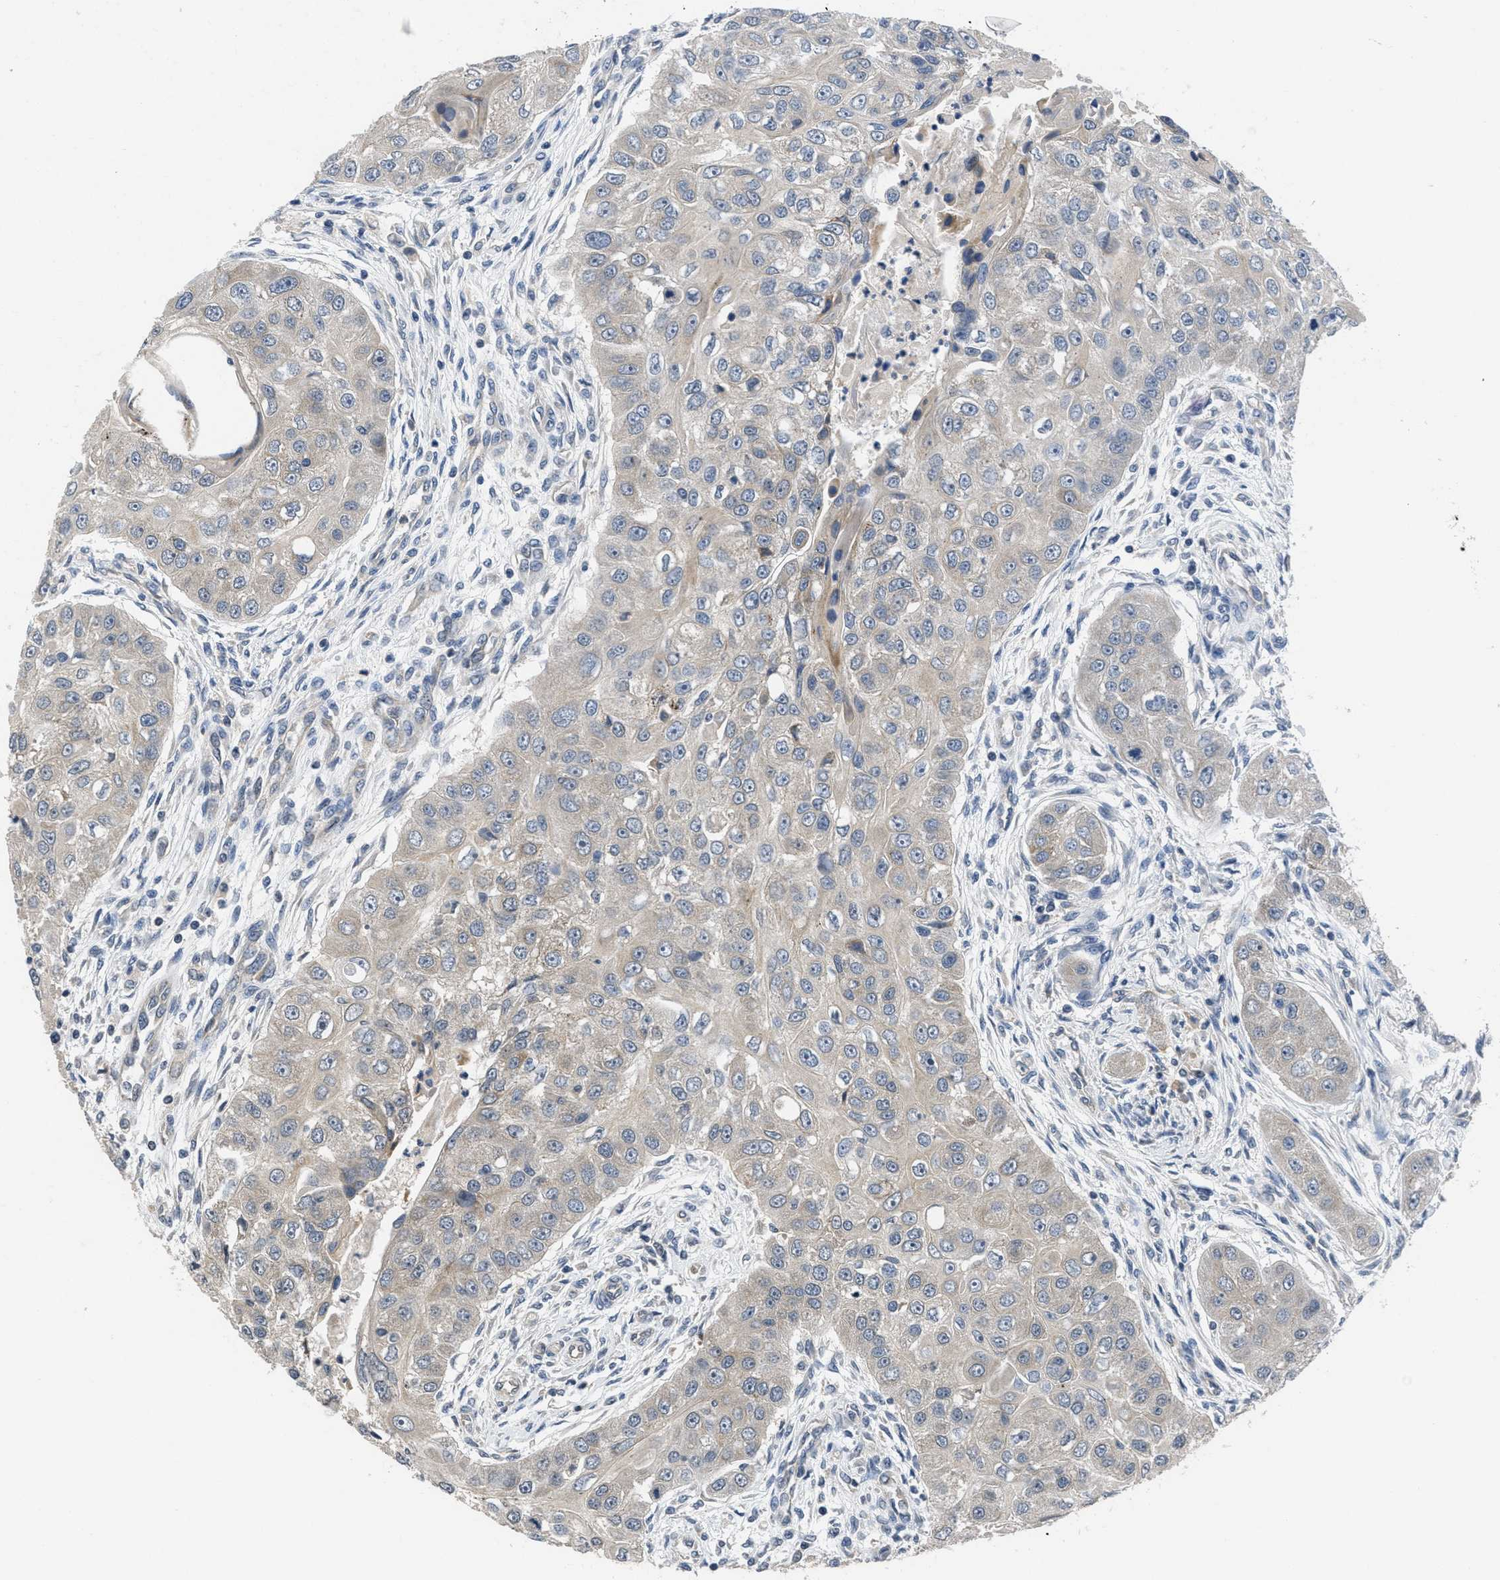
{"staining": {"intensity": "weak", "quantity": ">75%", "location": "cytoplasmic/membranous"}, "tissue": "head and neck cancer", "cell_type": "Tumor cells", "image_type": "cancer", "snomed": [{"axis": "morphology", "description": "Normal tissue, NOS"}, {"axis": "morphology", "description": "Squamous cell carcinoma, NOS"}, {"axis": "topography", "description": "Skeletal muscle"}, {"axis": "topography", "description": "Head-Neck"}], "caption": "Immunohistochemistry (IHC) micrograph of neoplastic tissue: human head and neck cancer stained using immunohistochemistry exhibits low levels of weak protein expression localized specifically in the cytoplasmic/membranous of tumor cells, appearing as a cytoplasmic/membranous brown color.", "gene": "ANGPT1", "patient": {"sex": "male", "age": 51}}